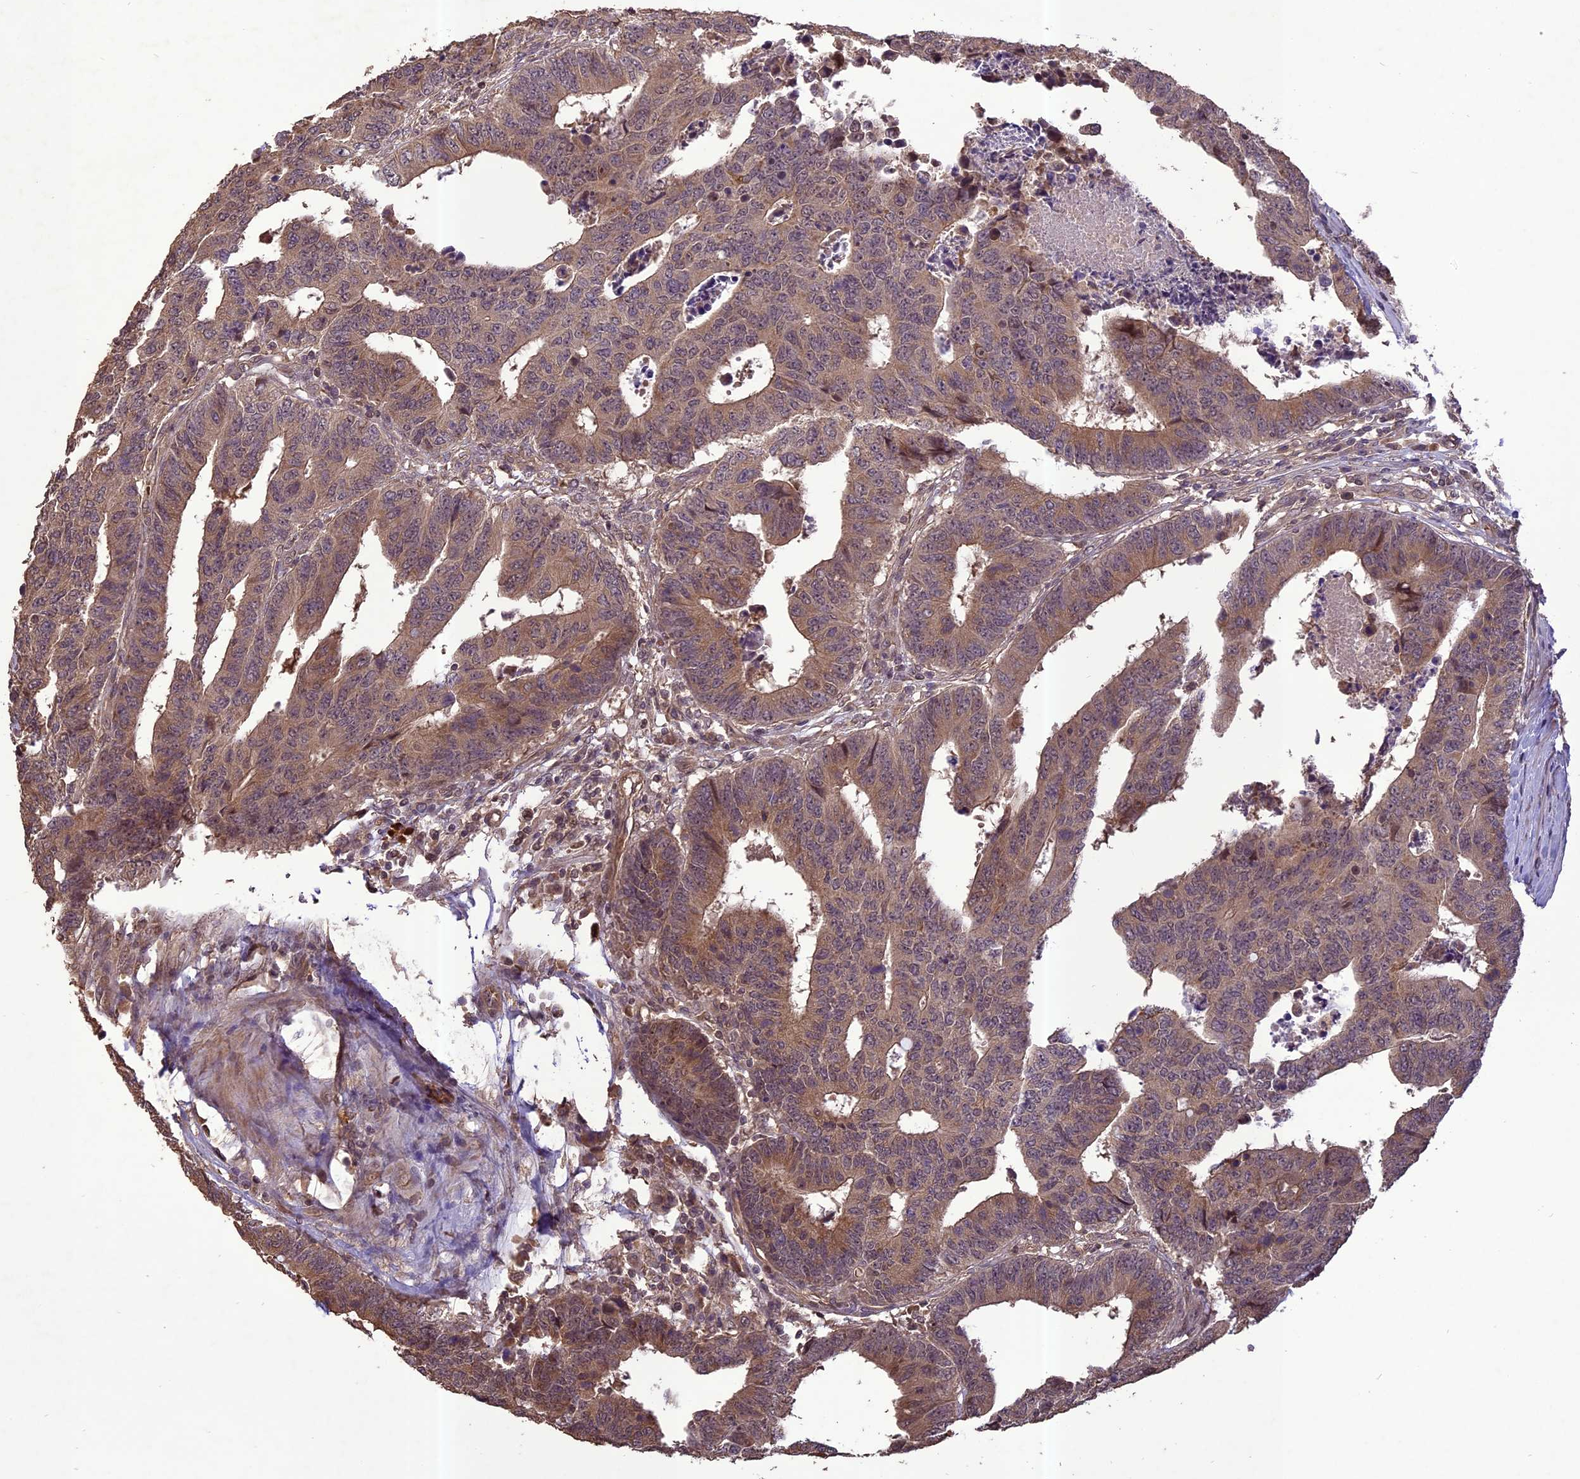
{"staining": {"intensity": "moderate", "quantity": "25%-75%", "location": "cytoplasmic/membranous"}, "tissue": "colorectal cancer", "cell_type": "Tumor cells", "image_type": "cancer", "snomed": [{"axis": "morphology", "description": "Adenocarcinoma, NOS"}, {"axis": "topography", "description": "Rectum"}], "caption": "A high-resolution micrograph shows immunohistochemistry (IHC) staining of adenocarcinoma (colorectal), which reveals moderate cytoplasmic/membranous staining in approximately 25%-75% of tumor cells. (brown staining indicates protein expression, while blue staining denotes nuclei).", "gene": "TIGD7", "patient": {"sex": "male", "age": 84}}